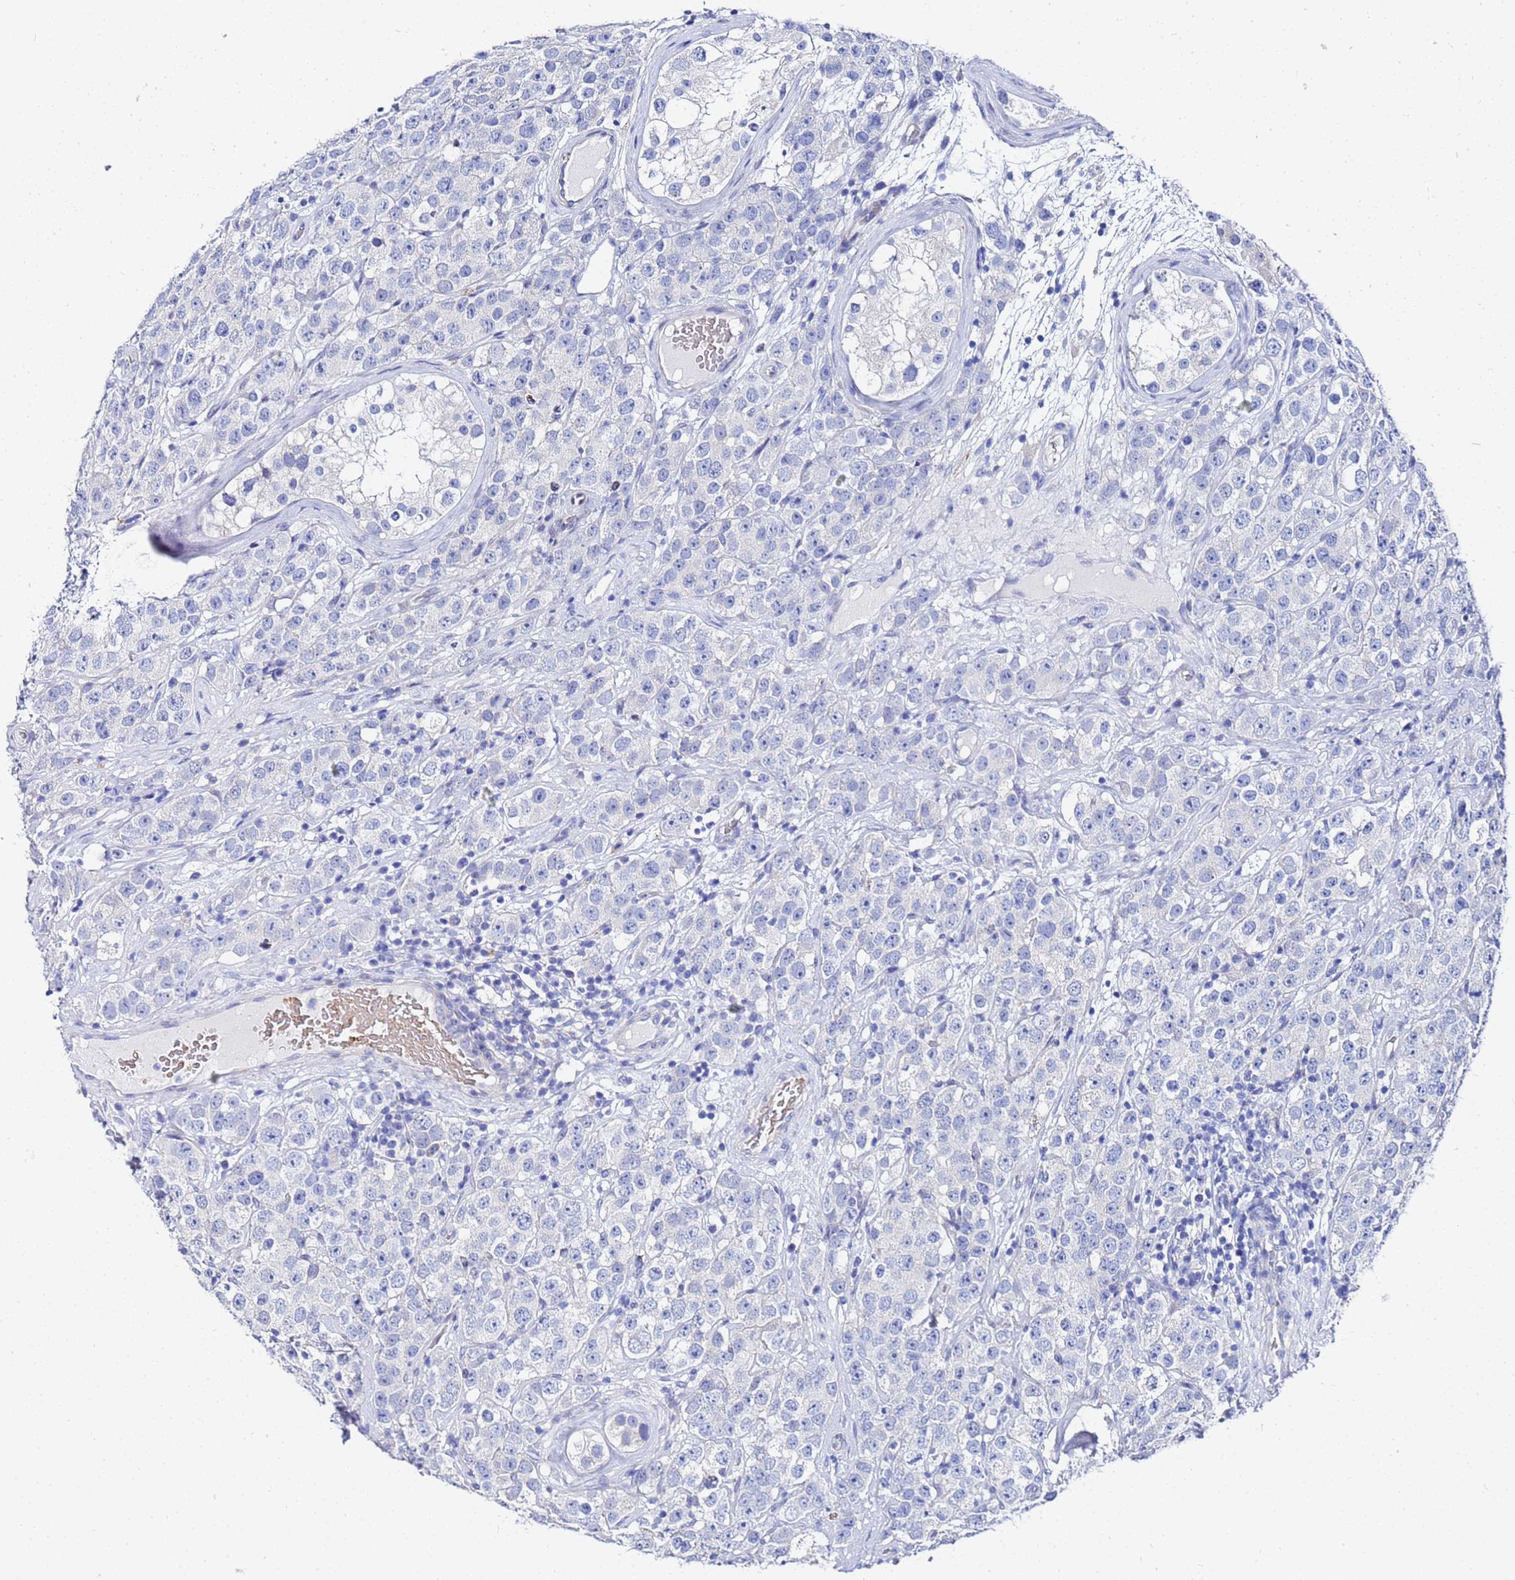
{"staining": {"intensity": "negative", "quantity": "none", "location": "none"}, "tissue": "testis cancer", "cell_type": "Tumor cells", "image_type": "cancer", "snomed": [{"axis": "morphology", "description": "Seminoma, NOS"}, {"axis": "topography", "description": "Testis"}], "caption": "Immunohistochemistry photomicrograph of neoplastic tissue: testis cancer (seminoma) stained with DAB shows no significant protein positivity in tumor cells.", "gene": "ZNF26", "patient": {"sex": "male", "age": 28}}